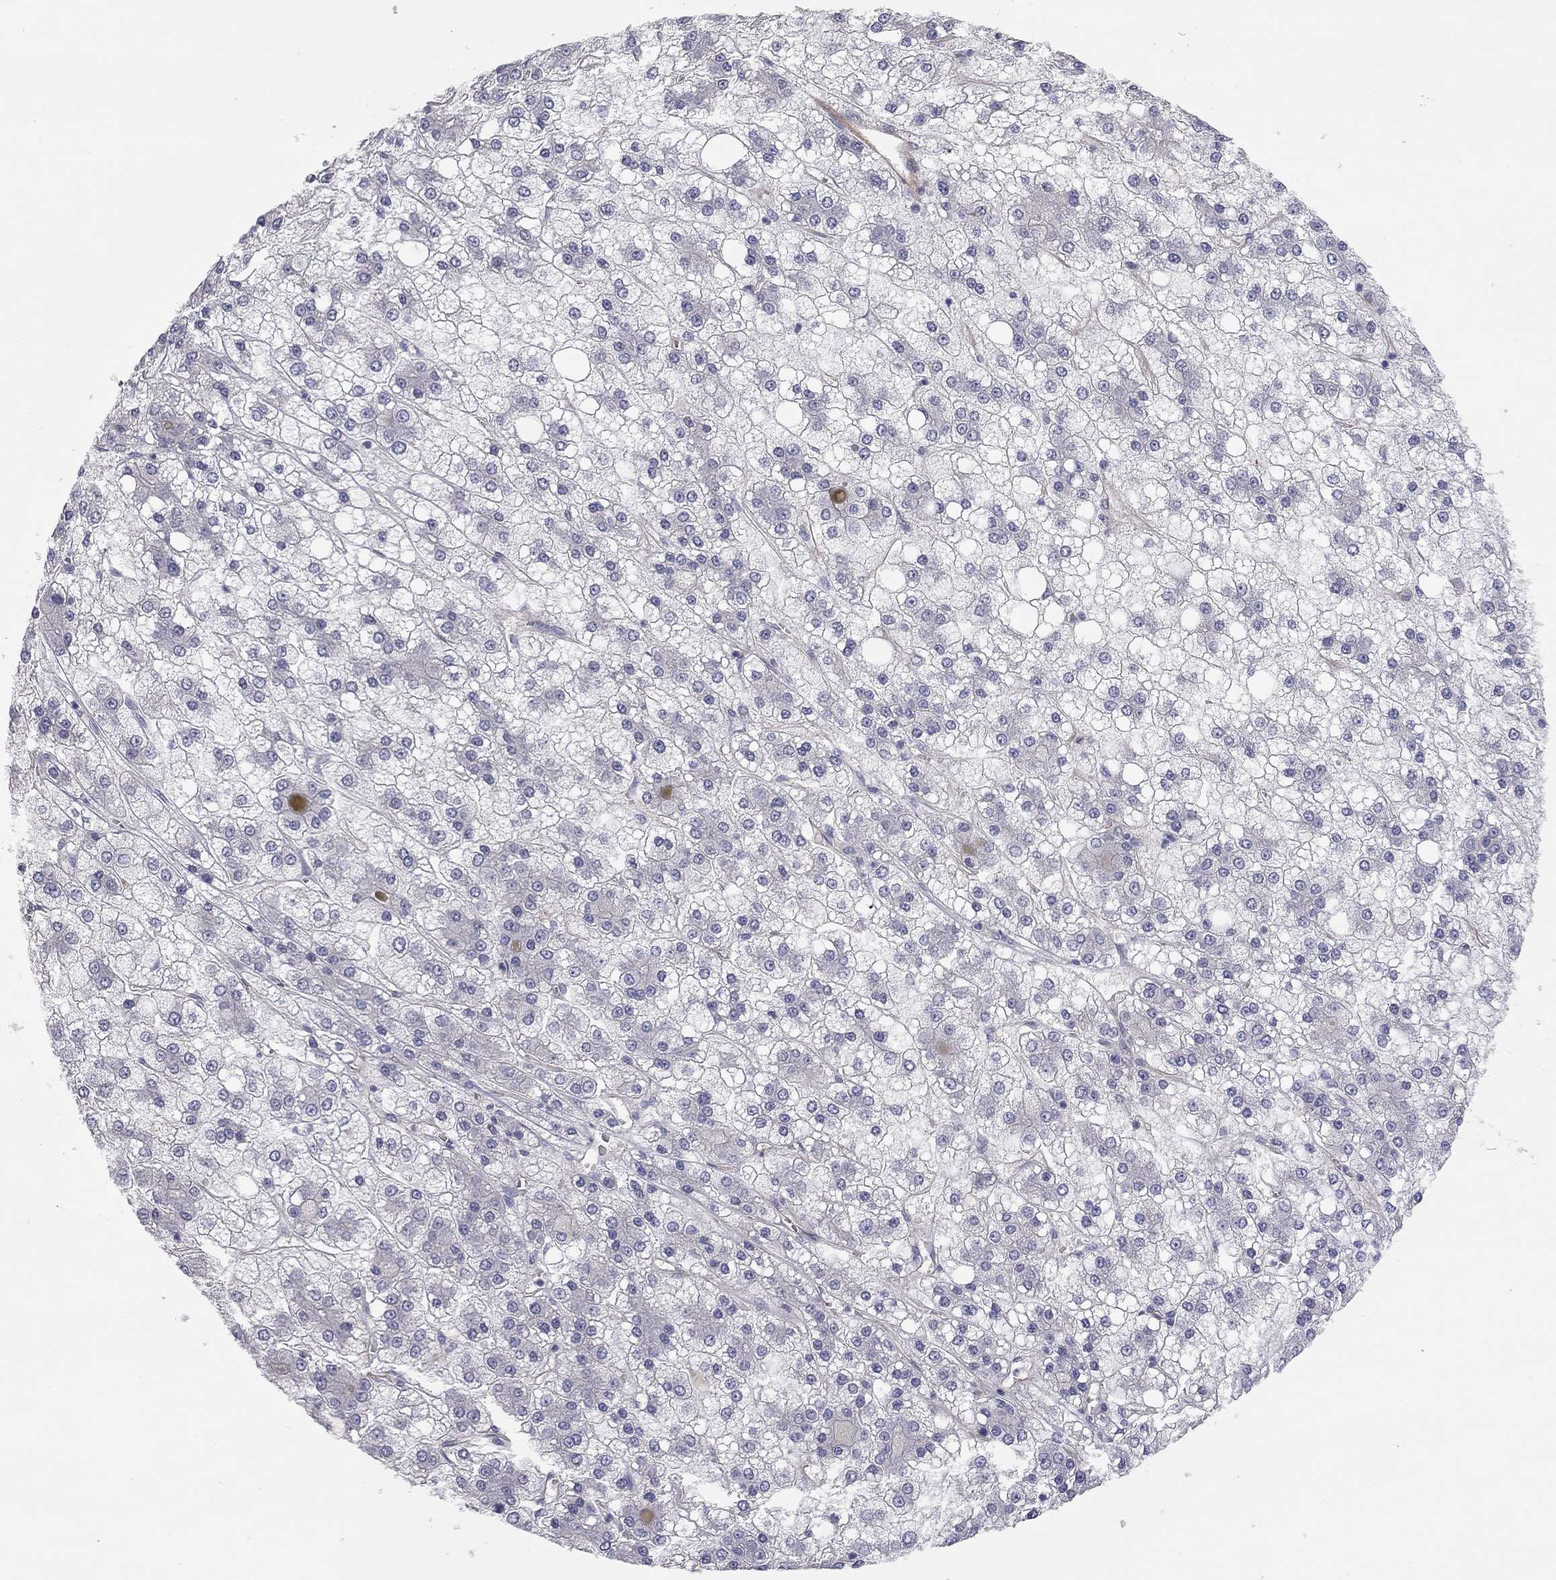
{"staining": {"intensity": "negative", "quantity": "none", "location": "none"}, "tissue": "liver cancer", "cell_type": "Tumor cells", "image_type": "cancer", "snomed": [{"axis": "morphology", "description": "Carcinoma, Hepatocellular, NOS"}, {"axis": "topography", "description": "Liver"}], "caption": "Histopathology image shows no protein positivity in tumor cells of liver cancer tissue.", "gene": "GPRC5B", "patient": {"sex": "male", "age": 73}}